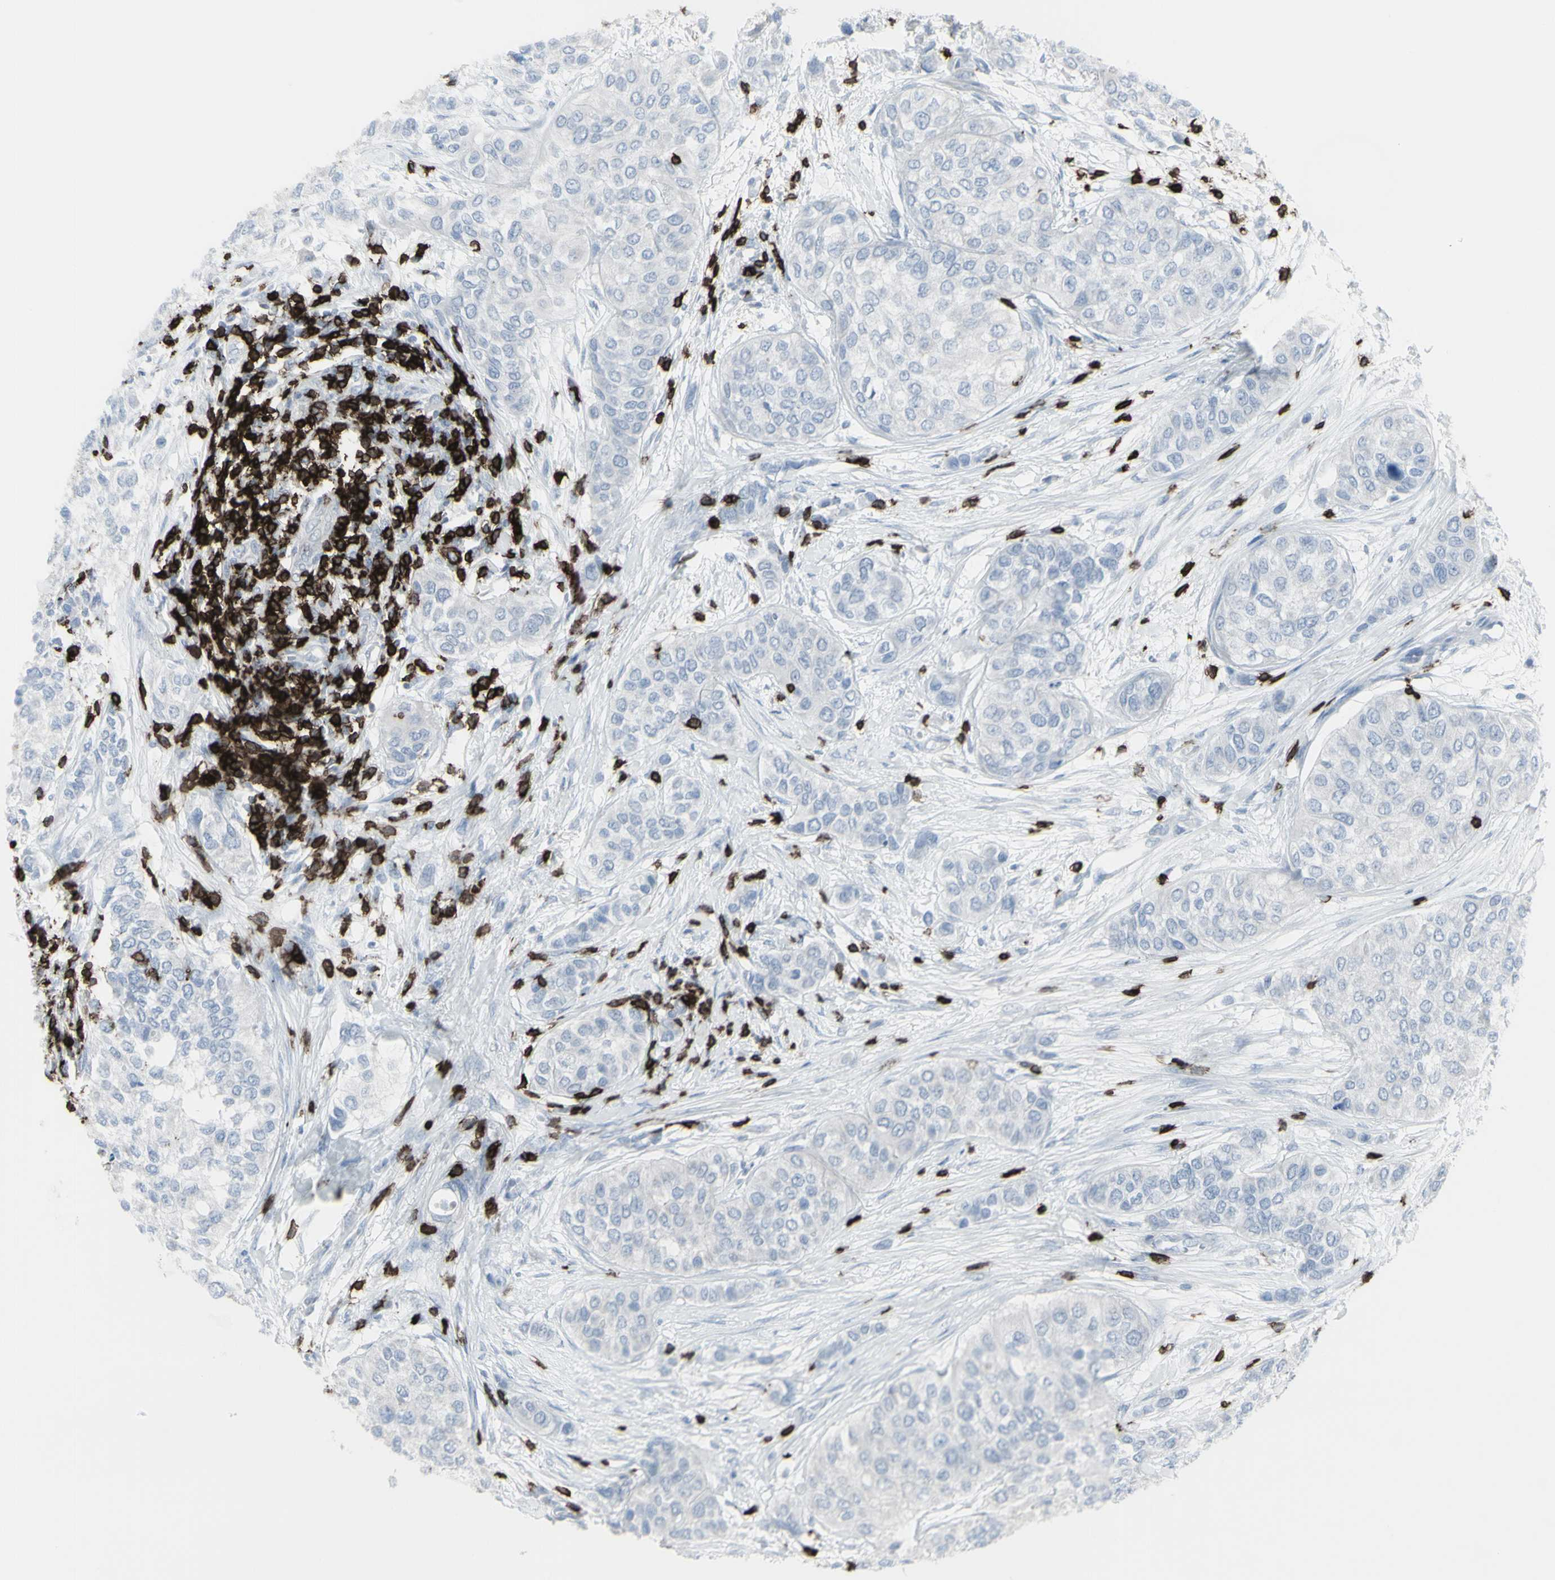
{"staining": {"intensity": "negative", "quantity": "none", "location": "none"}, "tissue": "urothelial cancer", "cell_type": "Tumor cells", "image_type": "cancer", "snomed": [{"axis": "morphology", "description": "Urothelial carcinoma, High grade"}, {"axis": "topography", "description": "Urinary bladder"}], "caption": "Urothelial cancer was stained to show a protein in brown. There is no significant staining in tumor cells.", "gene": "CD247", "patient": {"sex": "female", "age": 56}}